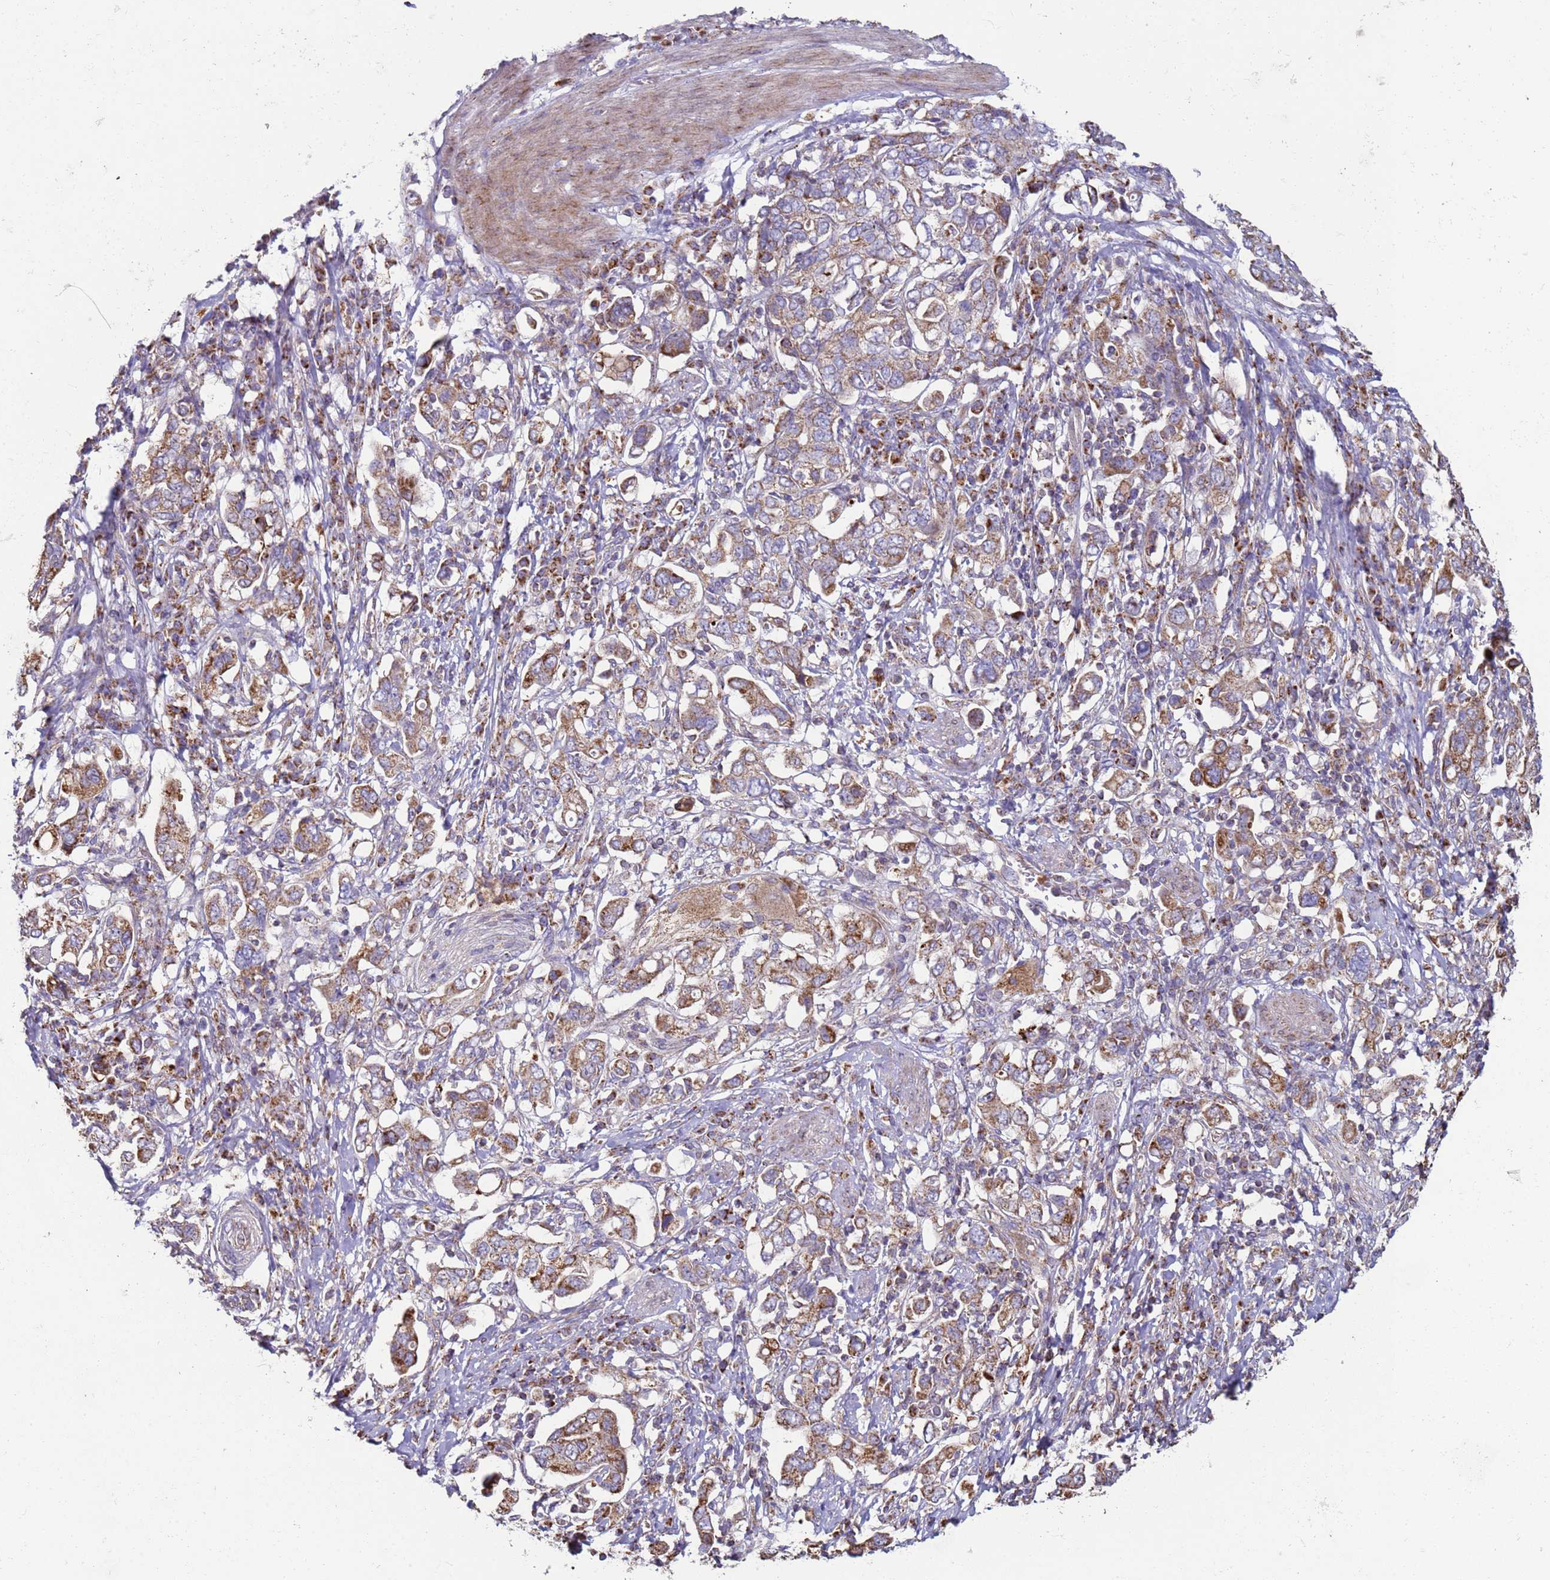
{"staining": {"intensity": "moderate", "quantity": ">75%", "location": "cytoplasmic/membranous"}, "tissue": "stomach cancer", "cell_type": "Tumor cells", "image_type": "cancer", "snomed": [{"axis": "morphology", "description": "Adenocarcinoma, NOS"}, {"axis": "topography", "description": "Stomach, upper"}, {"axis": "topography", "description": "Stomach"}], "caption": "This is an image of immunohistochemistry (IHC) staining of adenocarcinoma (stomach), which shows moderate expression in the cytoplasmic/membranous of tumor cells.", "gene": "FBXO33", "patient": {"sex": "male", "age": 62}}